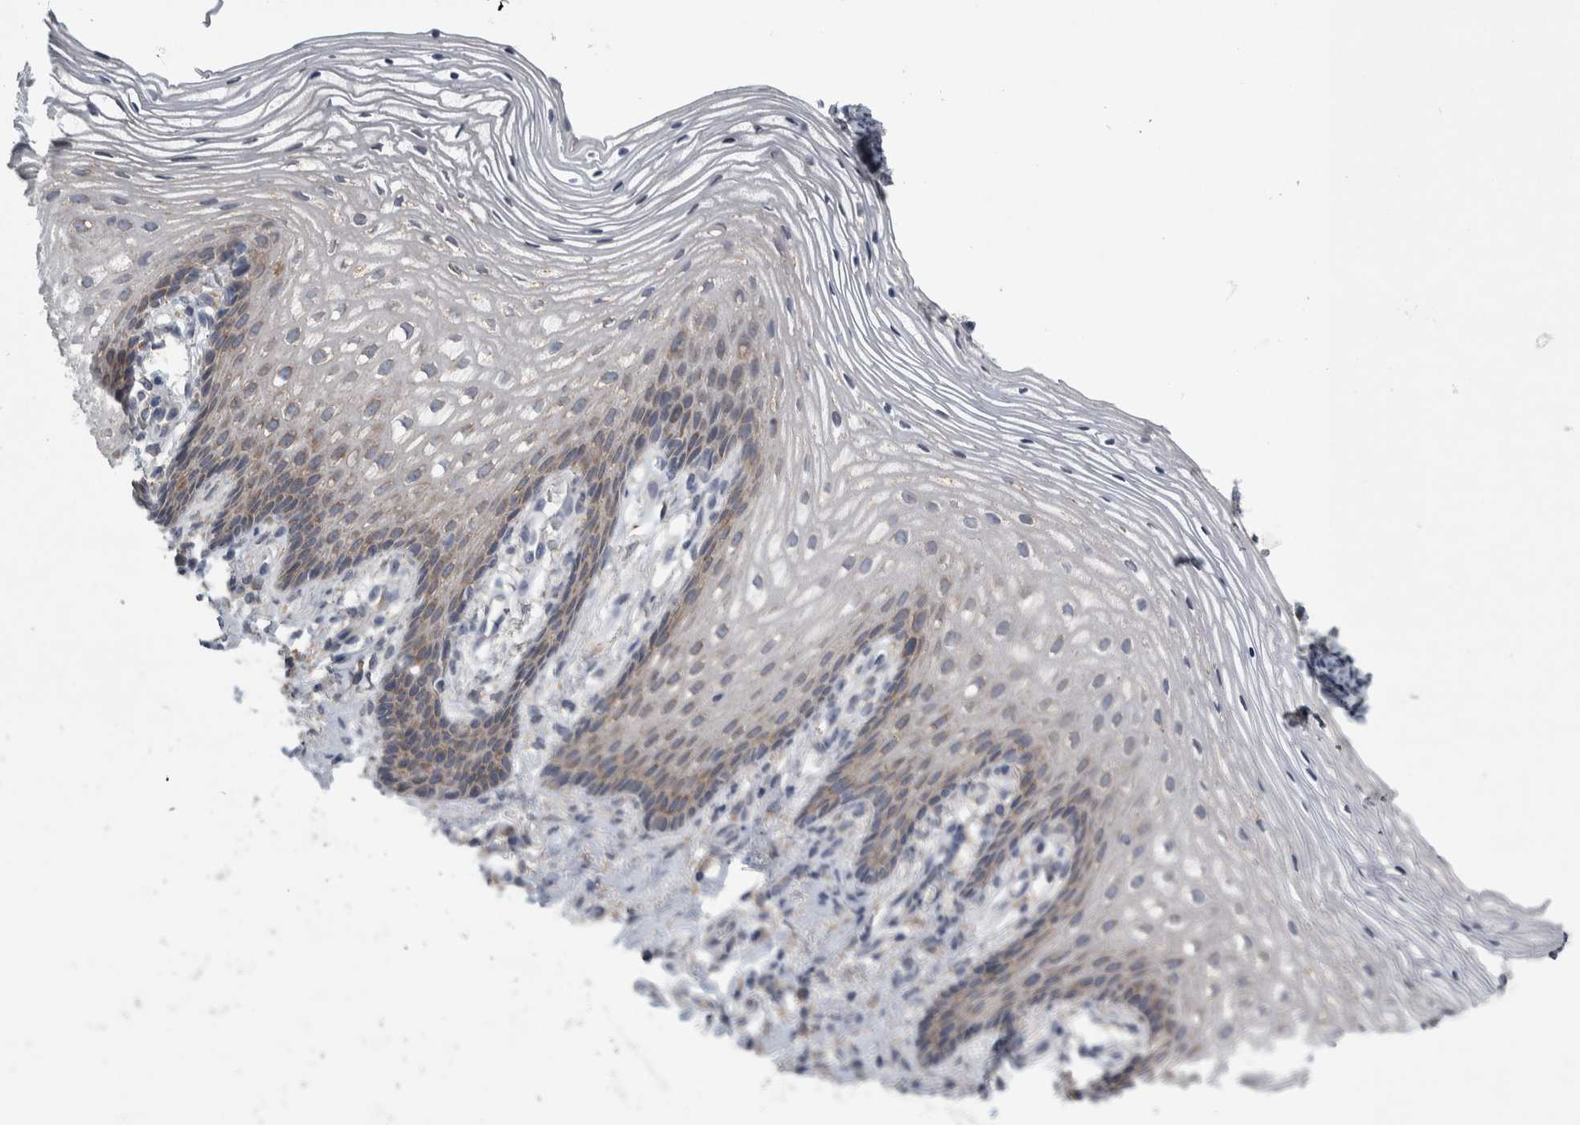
{"staining": {"intensity": "weak", "quantity": "25%-75%", "location": "cytoplasmic/membranous"}, "tissue": "vagina", "cell_type": "Squamous epithelial cells", "image_type": "normal", "snomed": [{"axis": "morphology", "description": "Normal tissue, NOS"}, {"axis": "topography", "description": "Vagina"}], "caption": "Protein expression by immunohistochemistry shows weak cytoplasmic/membranous expression in approximately 25%-75% of squamous epithelial cells in benign vagina. (Brightfield microscopy of DAB IHC at high magnification).", "gene": "SIGMAR1", "patient": {"sex": "female", "age": 60}}